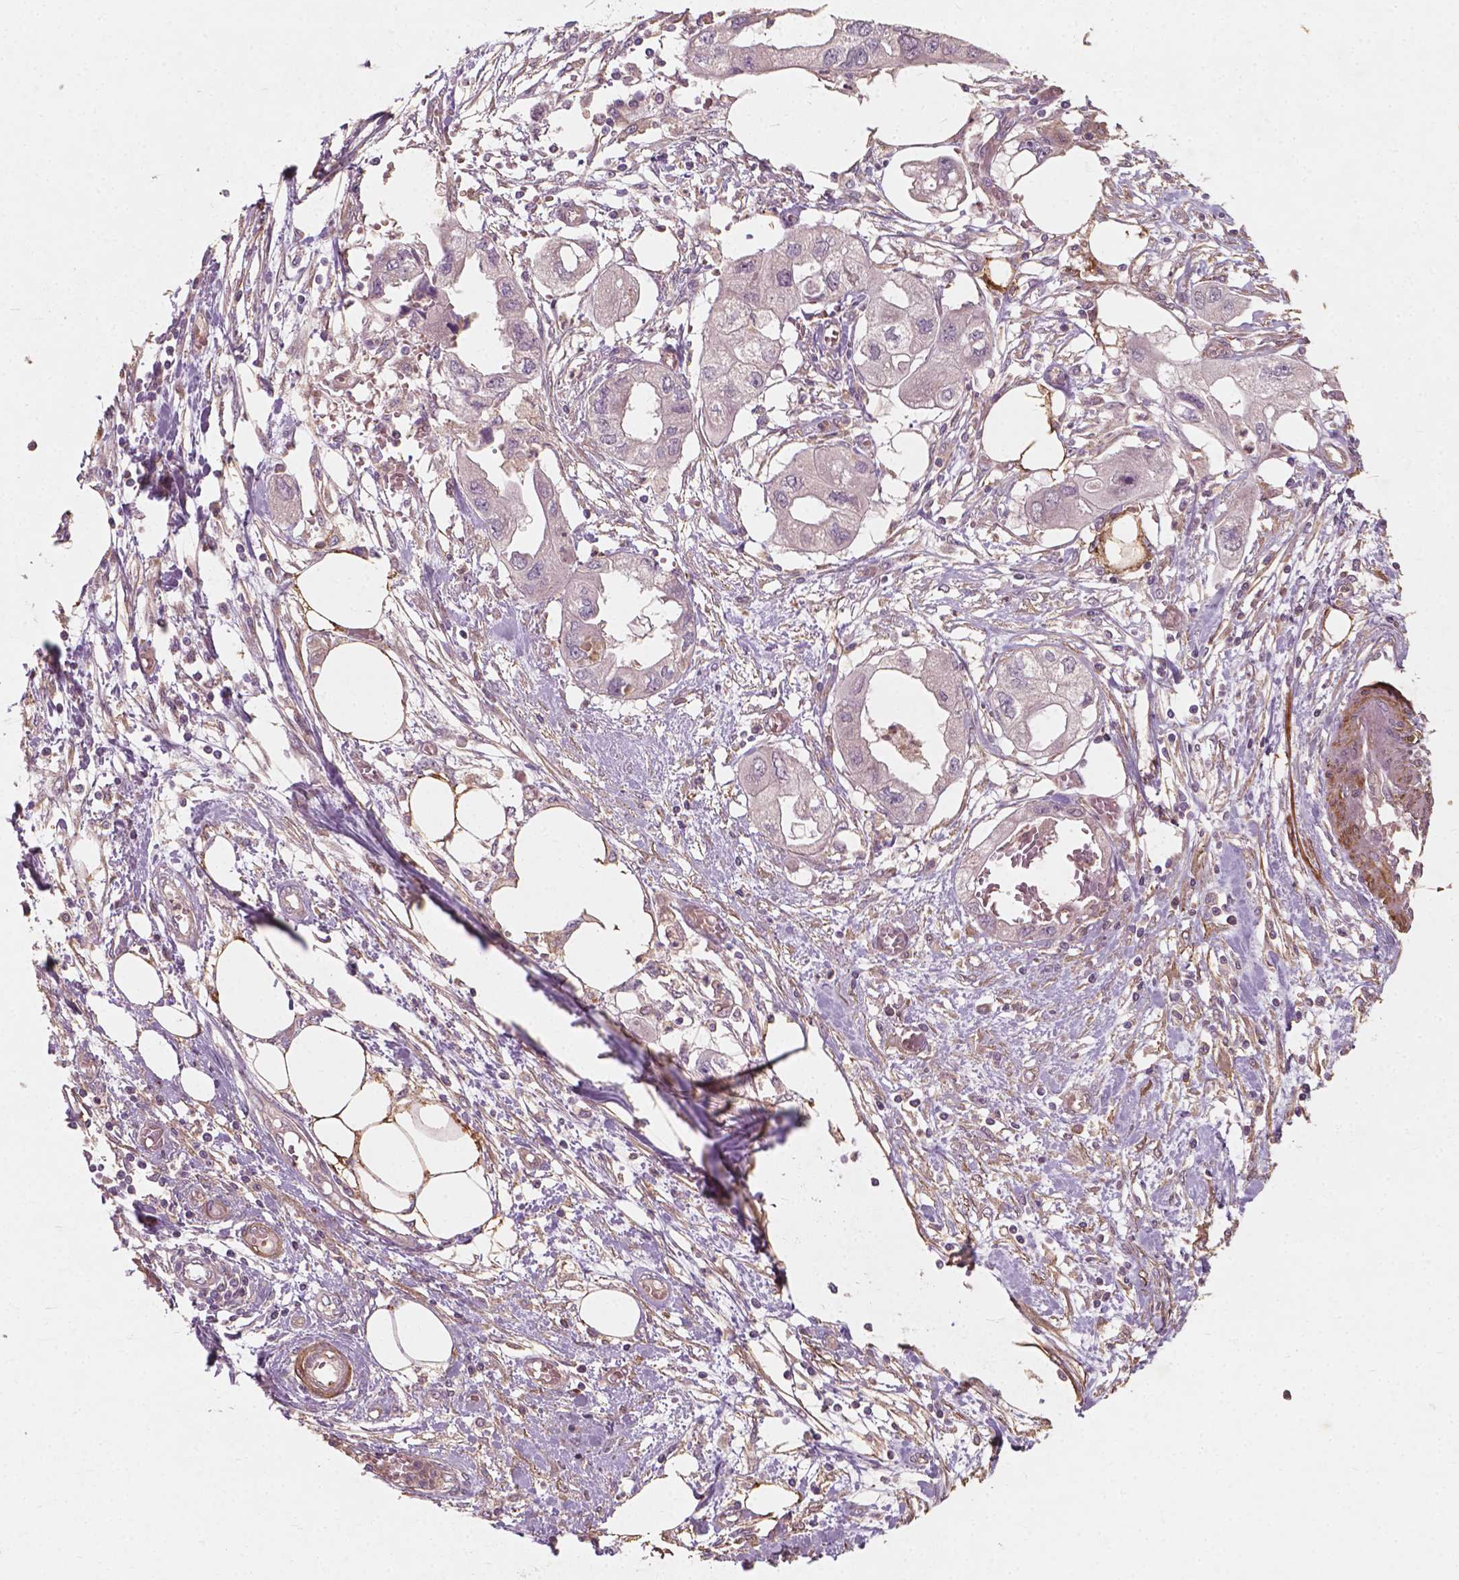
{"staining": {"intensity": "negative", "quantity": "none", "location": "none"}, "tissue": "endometrial cancer", "cell_type": "Tumor cells", "image_type": "cancer", "snomed": [{"axis": "morphology", "description": "Adenocarcinoma, NOS"}, {"axis": "morphology", "description": "Adenocarcinoma, metastatic, NOS"}, {"axis": "topography", "description": "Adipose tissue"}, {"axis": "topography", "description": "Endometrium"}], "caption": "Immunohistochemistry (IHC) of endometrial metastatic adenocarcinoma reveals no expression in tumor cells. (DAB immunohistochemistry (IHC) visualized using brightfield microscopy, high magnification).", "gene": "CYFIP2", "patient": {"sex": "female", "age": 67}}